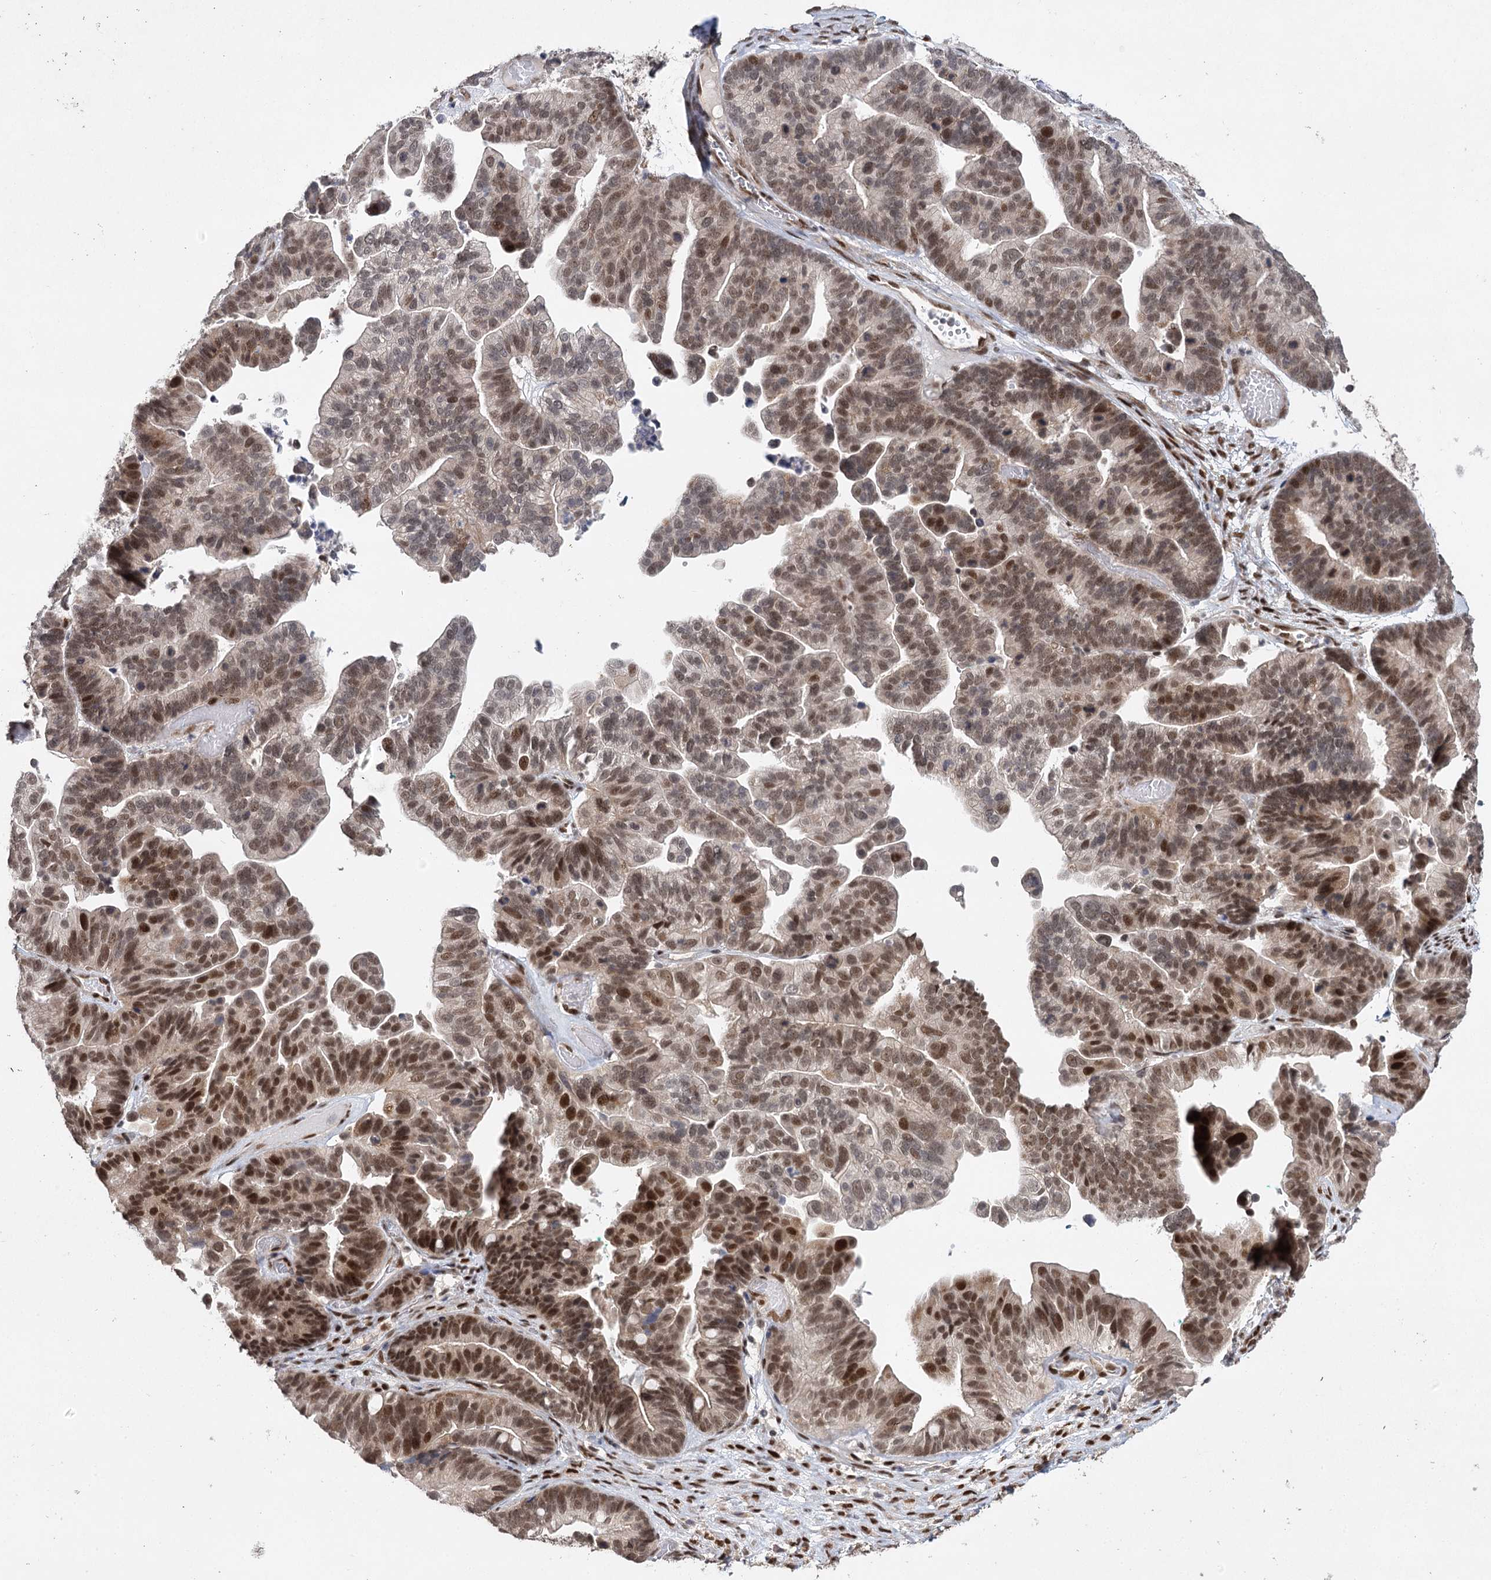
{"staining": {"intensity": "moderate", "quantity": ">75%", "location": "nuclear"}, "tissue": "ovarian cancer", "cell_type": "Tumor cells", "image_type": "cancer", "snomed": [{"axis": "morphology", "description": "Cystadenocarcinoma, serous, NOS"}, {"axis": "topography", "description": "Ovary"}], "caption": "Immunohistochemical staining of ovarian cancer (serous cystadenocarcinoma) exhibits medium levels of moderate nuclear expression in about >75% of tumor cells. The protein of interest is shown in brown color, while the nuclei are stained blue.", "gene": "DCUN1D4", "patient": {"sex": "female", "age": 56}}